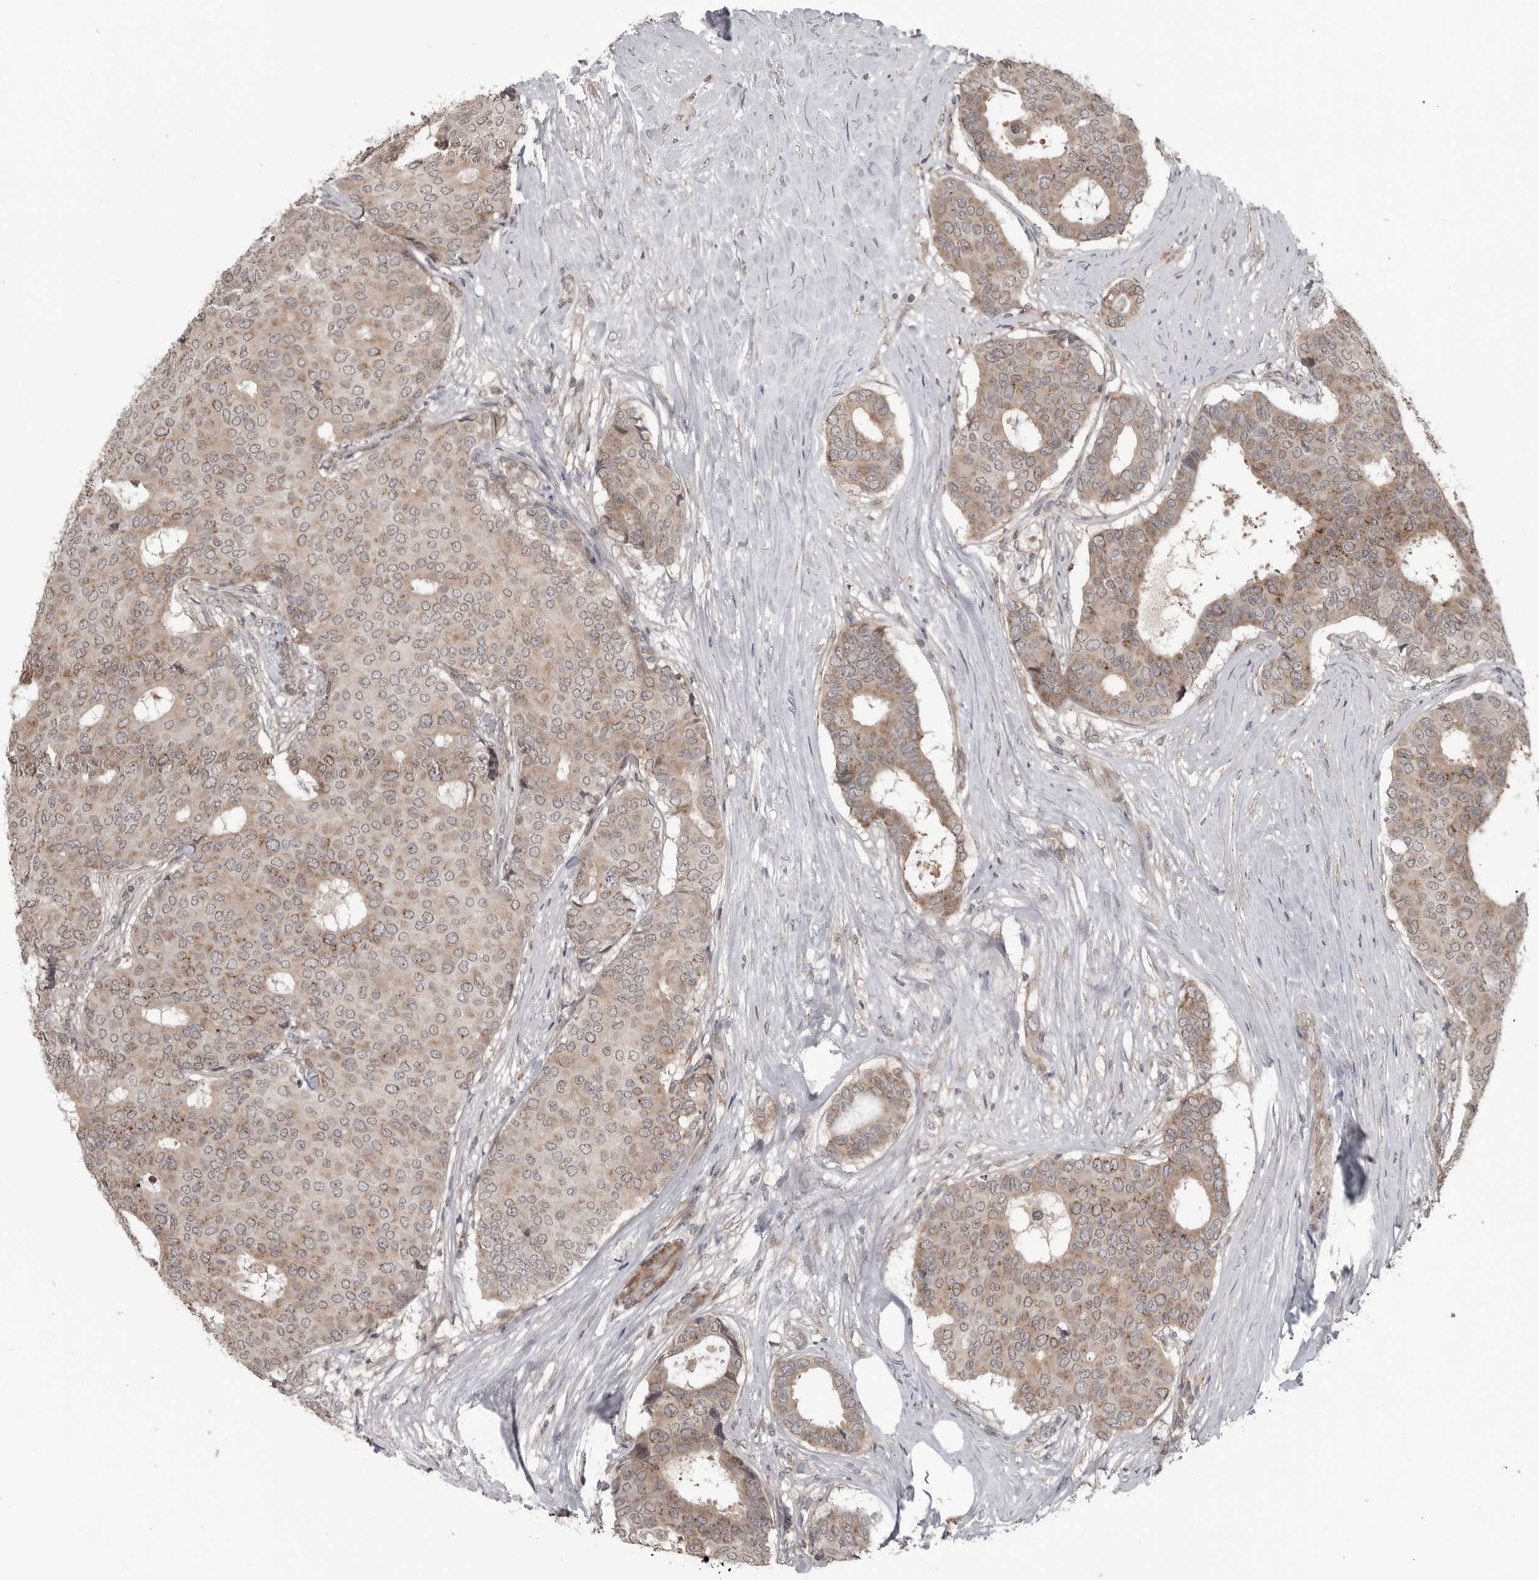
{"staining": {"intensity": "weak", "quantity": ">75%", "location": "cytoplasmic/membranous"}, "tissue": "breast cancer", "cell_type": "Tumor cells", "image_type": "cancer", "snomed": [{"axis": "morphology", "description": "Duct carcinoma"}, {"axis": "topography", "description": "Breast"}], "caption": "Brown immunohistochemical staining in breast cancer exhibits weak cytoplasmic/membranous expression in approximately >75% of tumor cells.", "gene": "FAAP100", "patient": {"sex": "female", "age": 75}}